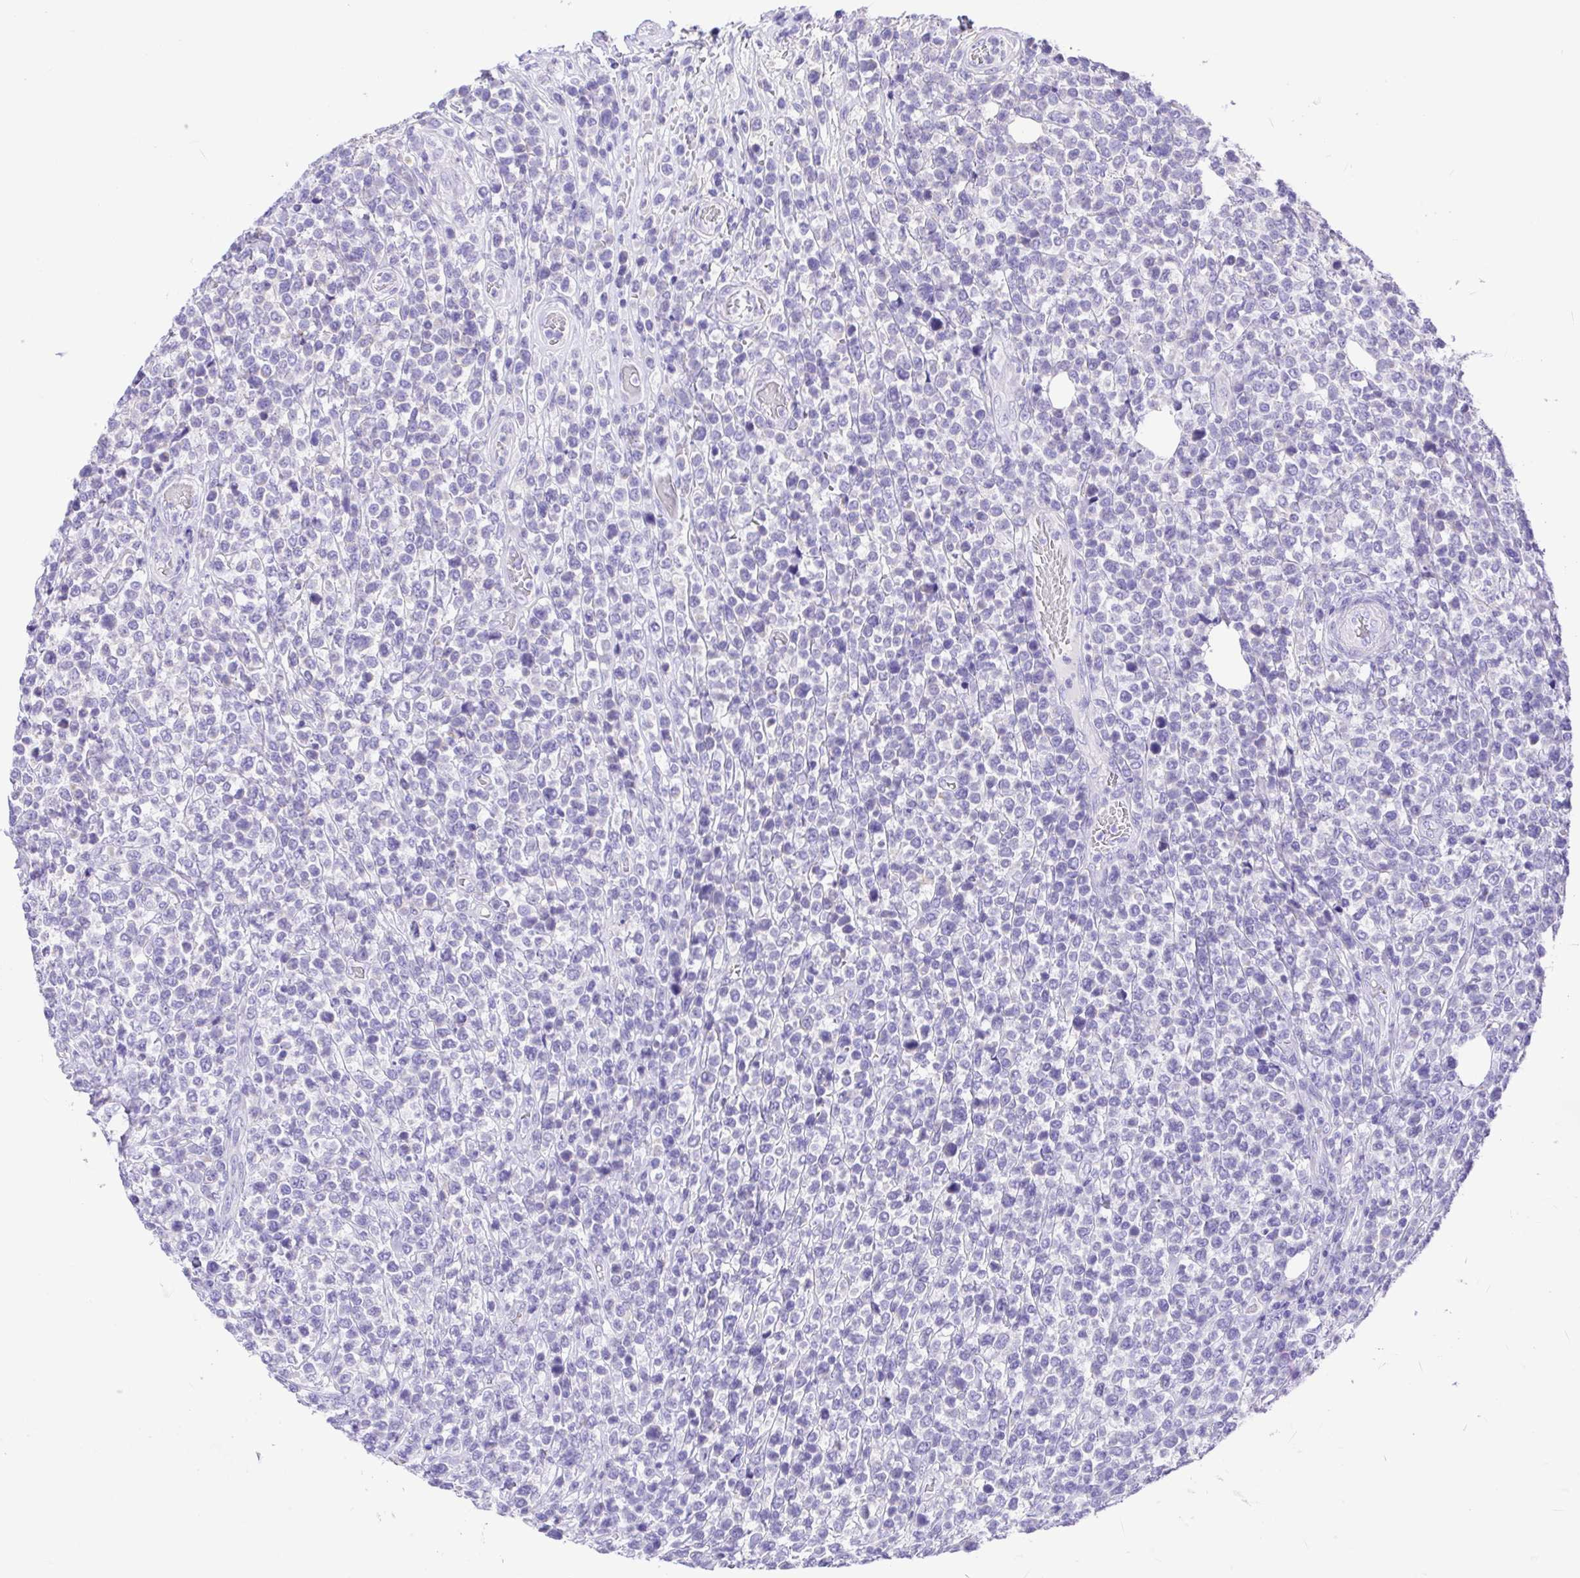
{"staining": {"intensity": "negative", "quantity": "none", "location": "none"}, "tissue": "lymphoma", "cell_type": "Tumor cells", "image_type": "cancer", "snomed": [{"axis": "morphology", "description": "Malignant lymphoma, non-Hodgkin's type, High grade"}, {"axis": "topography", "description": "Soft tissue"}], "caption": "This is an IHC photomicrograph of lymphoma. There is no expression in tumor cells.", "gene": "CD72", "patient": {"sex": "female", "age": 56}}